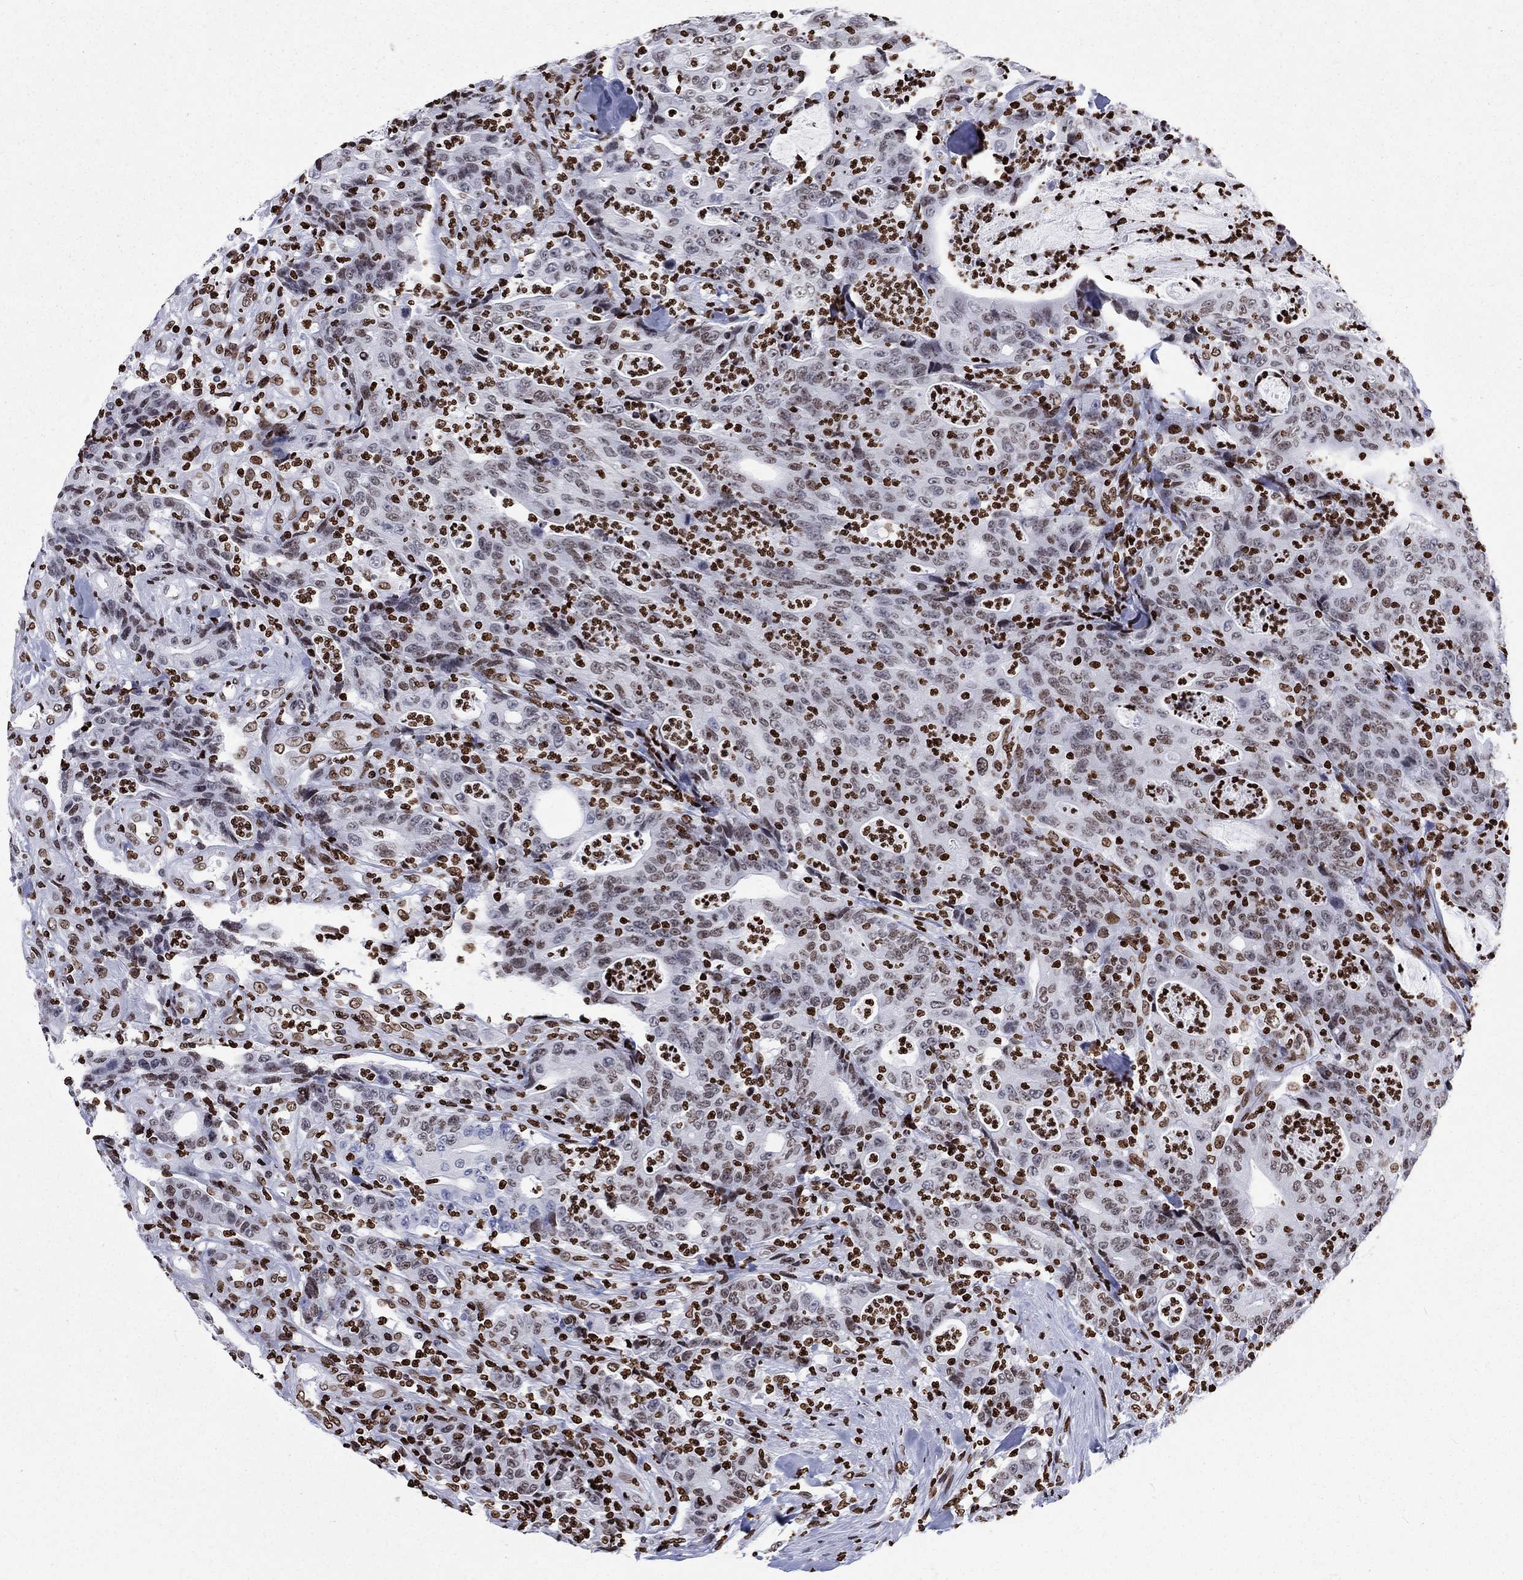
{"staining": {"intensity": "moderate", "quantity": "<25%", "location": "nuclear"}, "tissue": "colorectal cancer", "cell_type": "Tumor cells", "image_type": "cancer", "snomed": [{"axis": "morphology", "description": "Adenocarcinoma, NOS"}, {"axis": "topography", "description": "Colon"}], "caption": "Immunohistochemistry histopathology image of human colorectal adenocarcinoma stained for a protein (brown), which shows low levels of moderate nuclear positivity in about <25% of tumor cells.", "gene": "H1-5", "patient": {"sex": "male", "age": 70}}